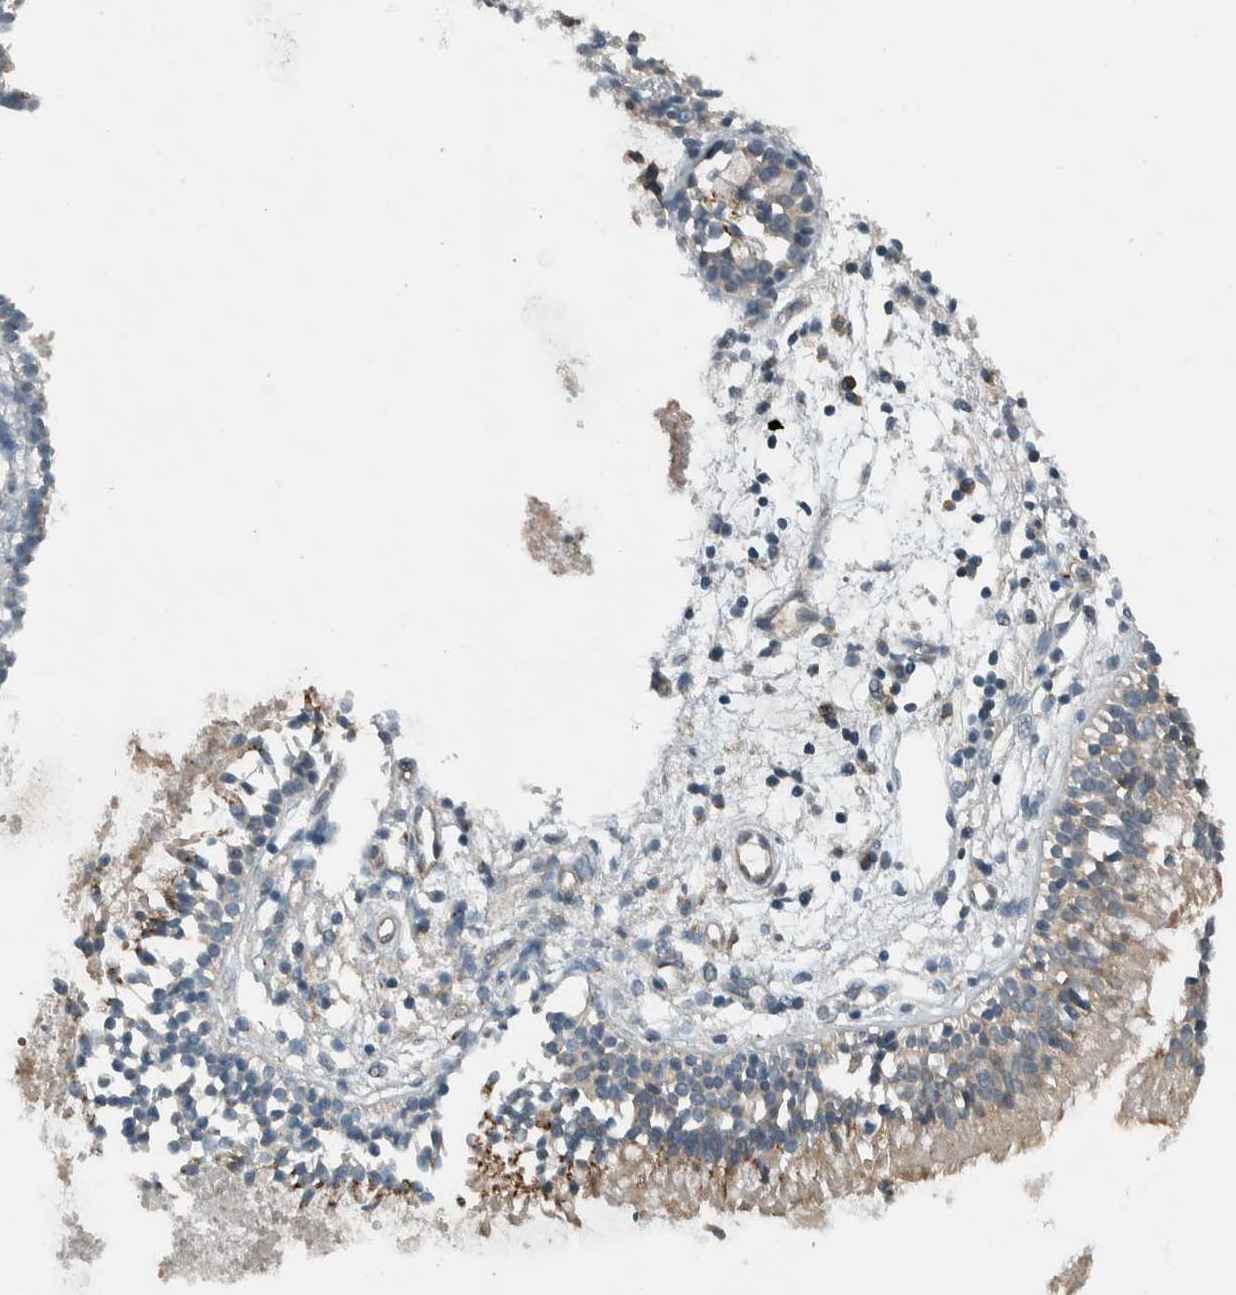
{"staining": {"intensity": "weak", "quantity": ">75%", "location": "cytoplasmic/membranous"}, "tissue": "nasopharynx", "cell_type": "Respiratory epithelial cells", "image_type": "normal", "snomed": [{"axis": "morphology", "description": "Normal tissue, NOS"}, {"axis": "topography", "description": "Nasopharynx"}], "caption": "A brown stain shows weak cytoplasmic/membranous expression of a protein in respiratory epithelial cells of benign nasopharynx.", "gene": "CLCN2", "patient": {"sex": "male", "age": 21}}